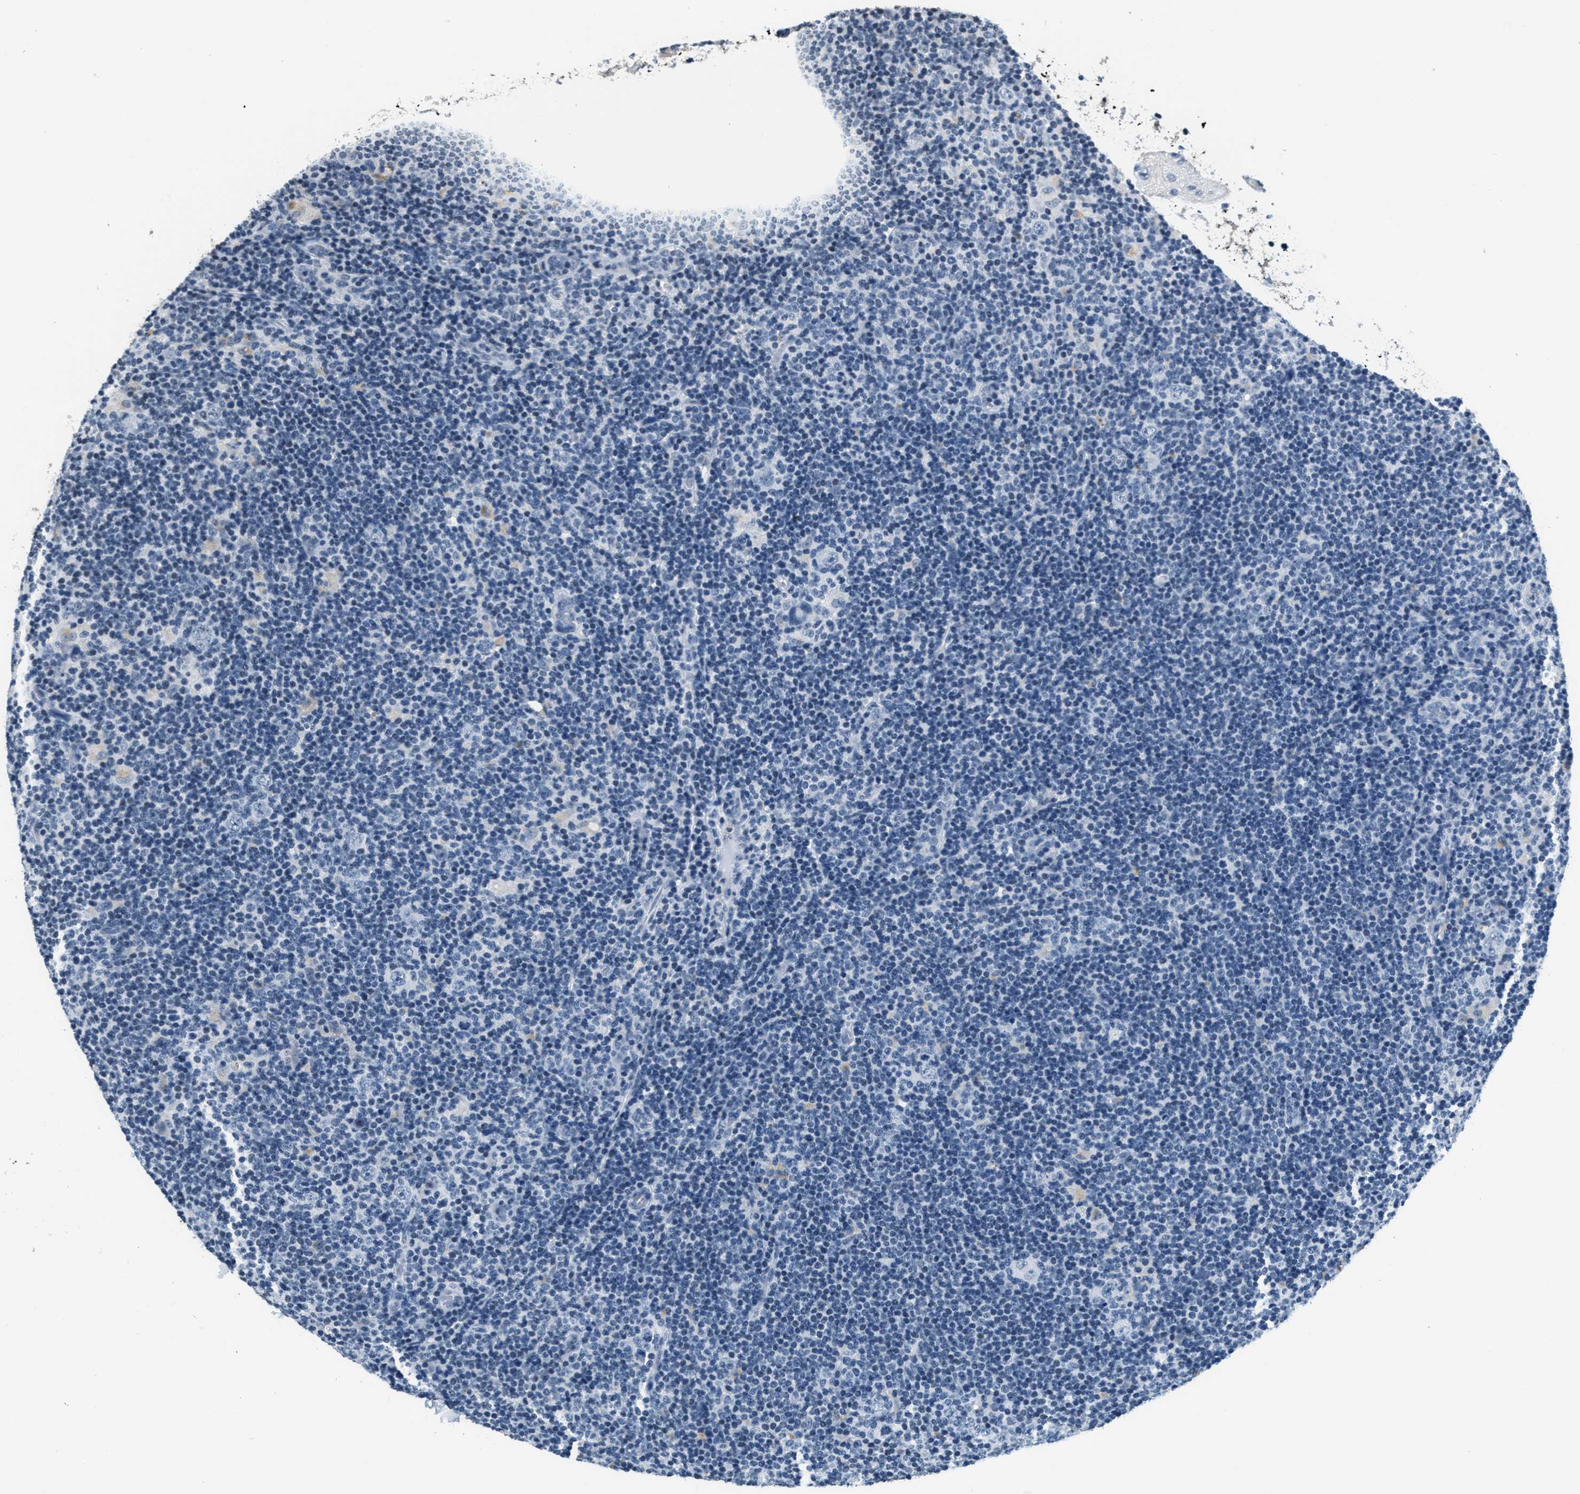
{"staining": {"intensity": "negative", "quantity": "none", "location": "none"}, "tissue": "lymphoma", "cell_type": "Tumor cells", "image_type": "cancer", "snomed": [{"axis": "morphology", "description": "Hodgkin's disease, NOS"}, {"axis": "topography", "description": "Lymph node"}], "caption": "An image of human Hodgkin's disease is negative for staining in tumor cells.", "gene": "CA4", "patient": {"sex": "female", "age": 57}}